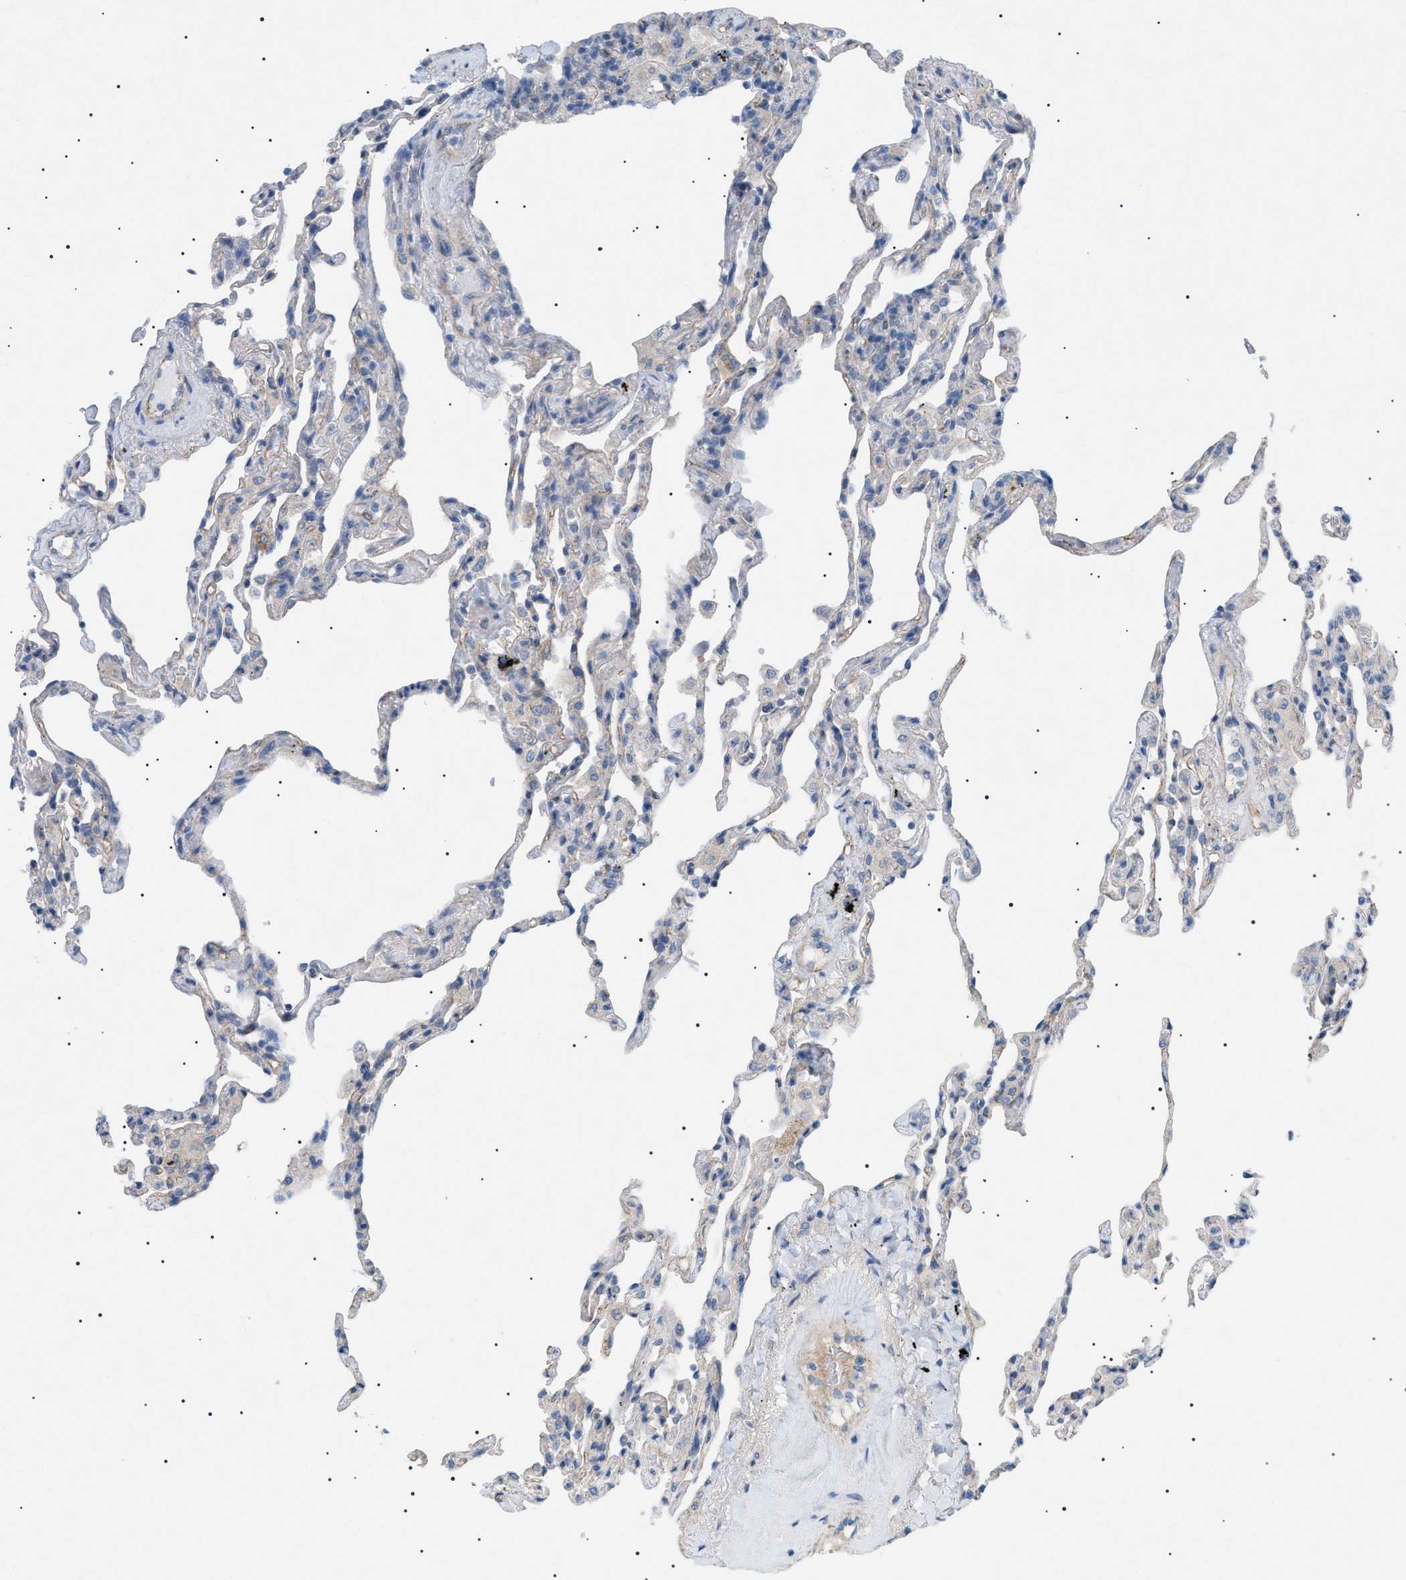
{"staining": {"intensity": "negative", "quantity": "none", "location": "none"}, "tissue": "lung", "cell_type": "Alveolar cells", "image_type": "normal", "snomed": [{"axis": "morphology", "description": "Normal tissue, NOS"}, {"axis": "topography", "description": "Lung"}], "caption": "IHC micrograph of benign lung stained for a protein (brown), which shows no positivity in alveolar cells.", "gene": "ADAMTS1", "patient": {"sex": "male", "age": 59}}